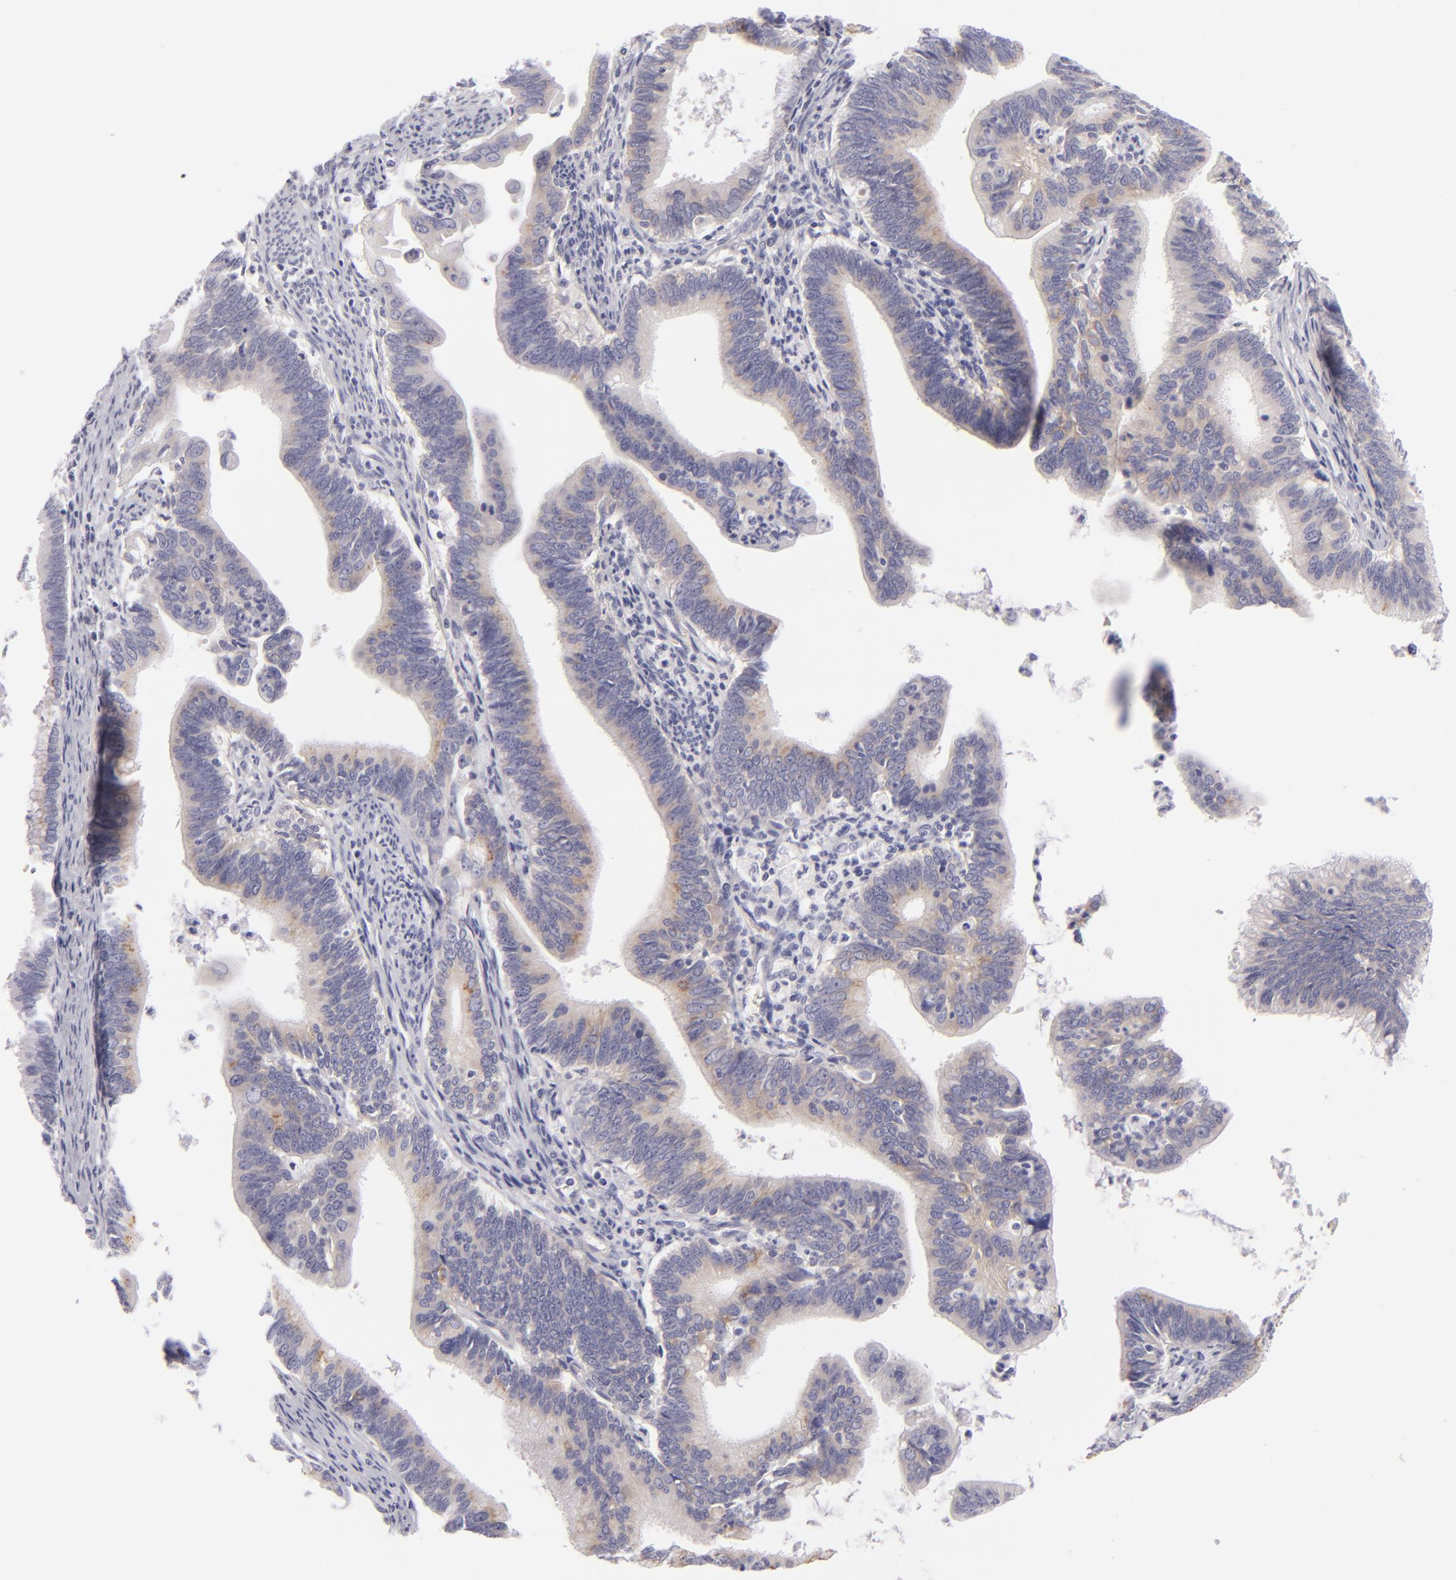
{"staining": {"intensity": "weak", "quantity": "25%-75%", "location": "nuclear"}, "tissue": "cervical cancer", "cell_type": "Tumor cells", "image_type": "cancer", "snomed": [{"axis": "morphology", "description": "Adenocarcinoma, NOS"}, {"axis": "topography", "description": "Cervix"}], "caption": "High-magnification brightfield microscopy of cervical cancer (adenocarcinoma) stained with DAB (3,3'-diaminobenzidine) (brown) and counterstained with hematoxylin (blue). tumor cells exhibit weak nuclear expression is appreciated in about25%-75% of cells.", "gene": "DLG4", "patient": {"sex": "female", "age": 47}}